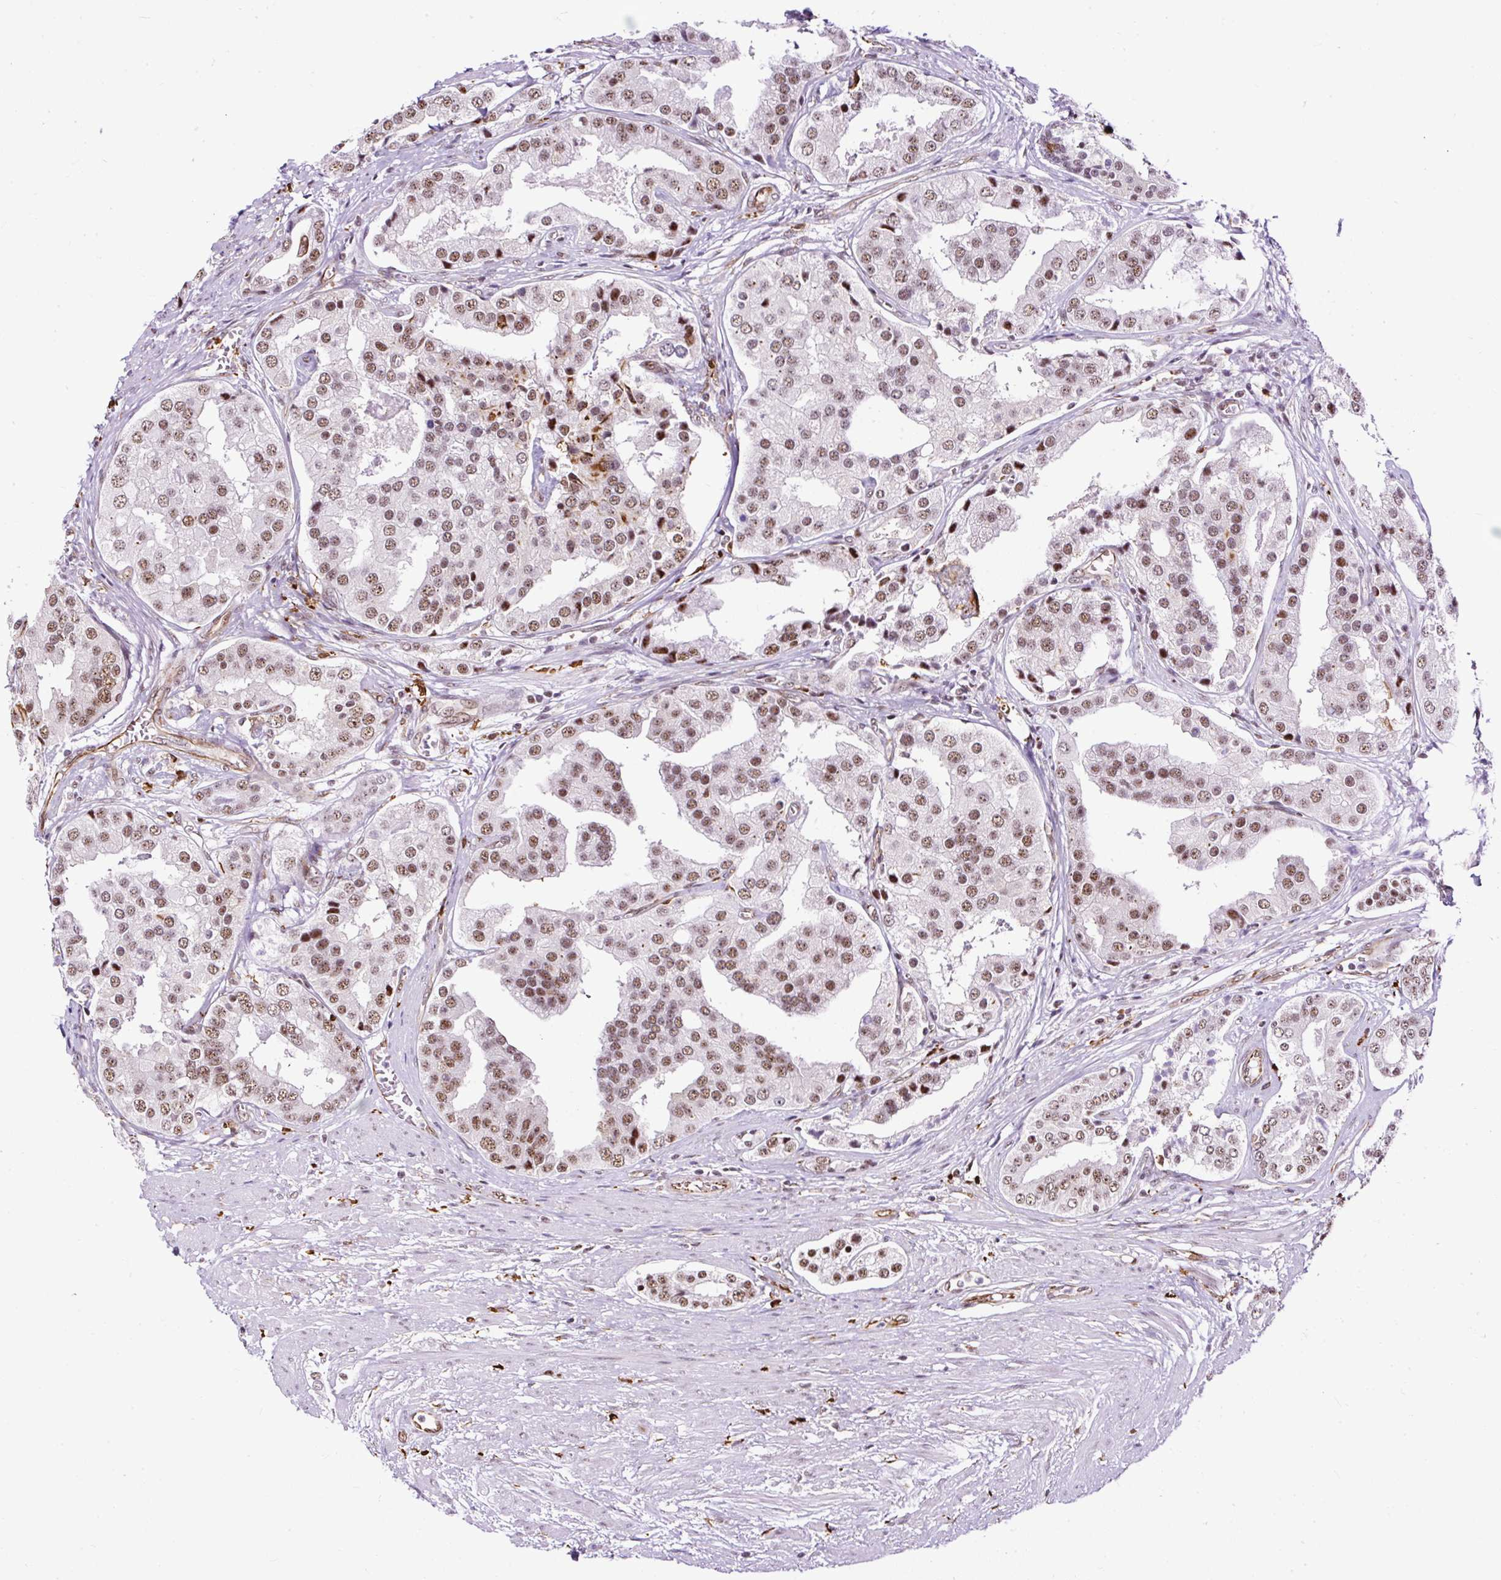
{"staining": {"intensity": "moderate", "quantity": ">75%", "location": "nuclear"}, "tissue": "prostate cancer", "cell_type": "Tumor cells", "image_type": "cancer", "snomed": [{"axis": "morphology", "description": "Adenocarcinoma, High grade"}, {"axis": "topography", "description": "Prostate"}], "caption": "Immunohistochemistry micrograph of neoplastic tissue: prostate high-grade adenocarcinoma stained using immunohistochemistry (IHC) exhibits medium levels of moderate protein expression localized specifically in the nuclear of tumor cells, appearing as a nuclear brown color.", "gene": "LUC7L2", "patient": {"sex": "male", "age": 71}}